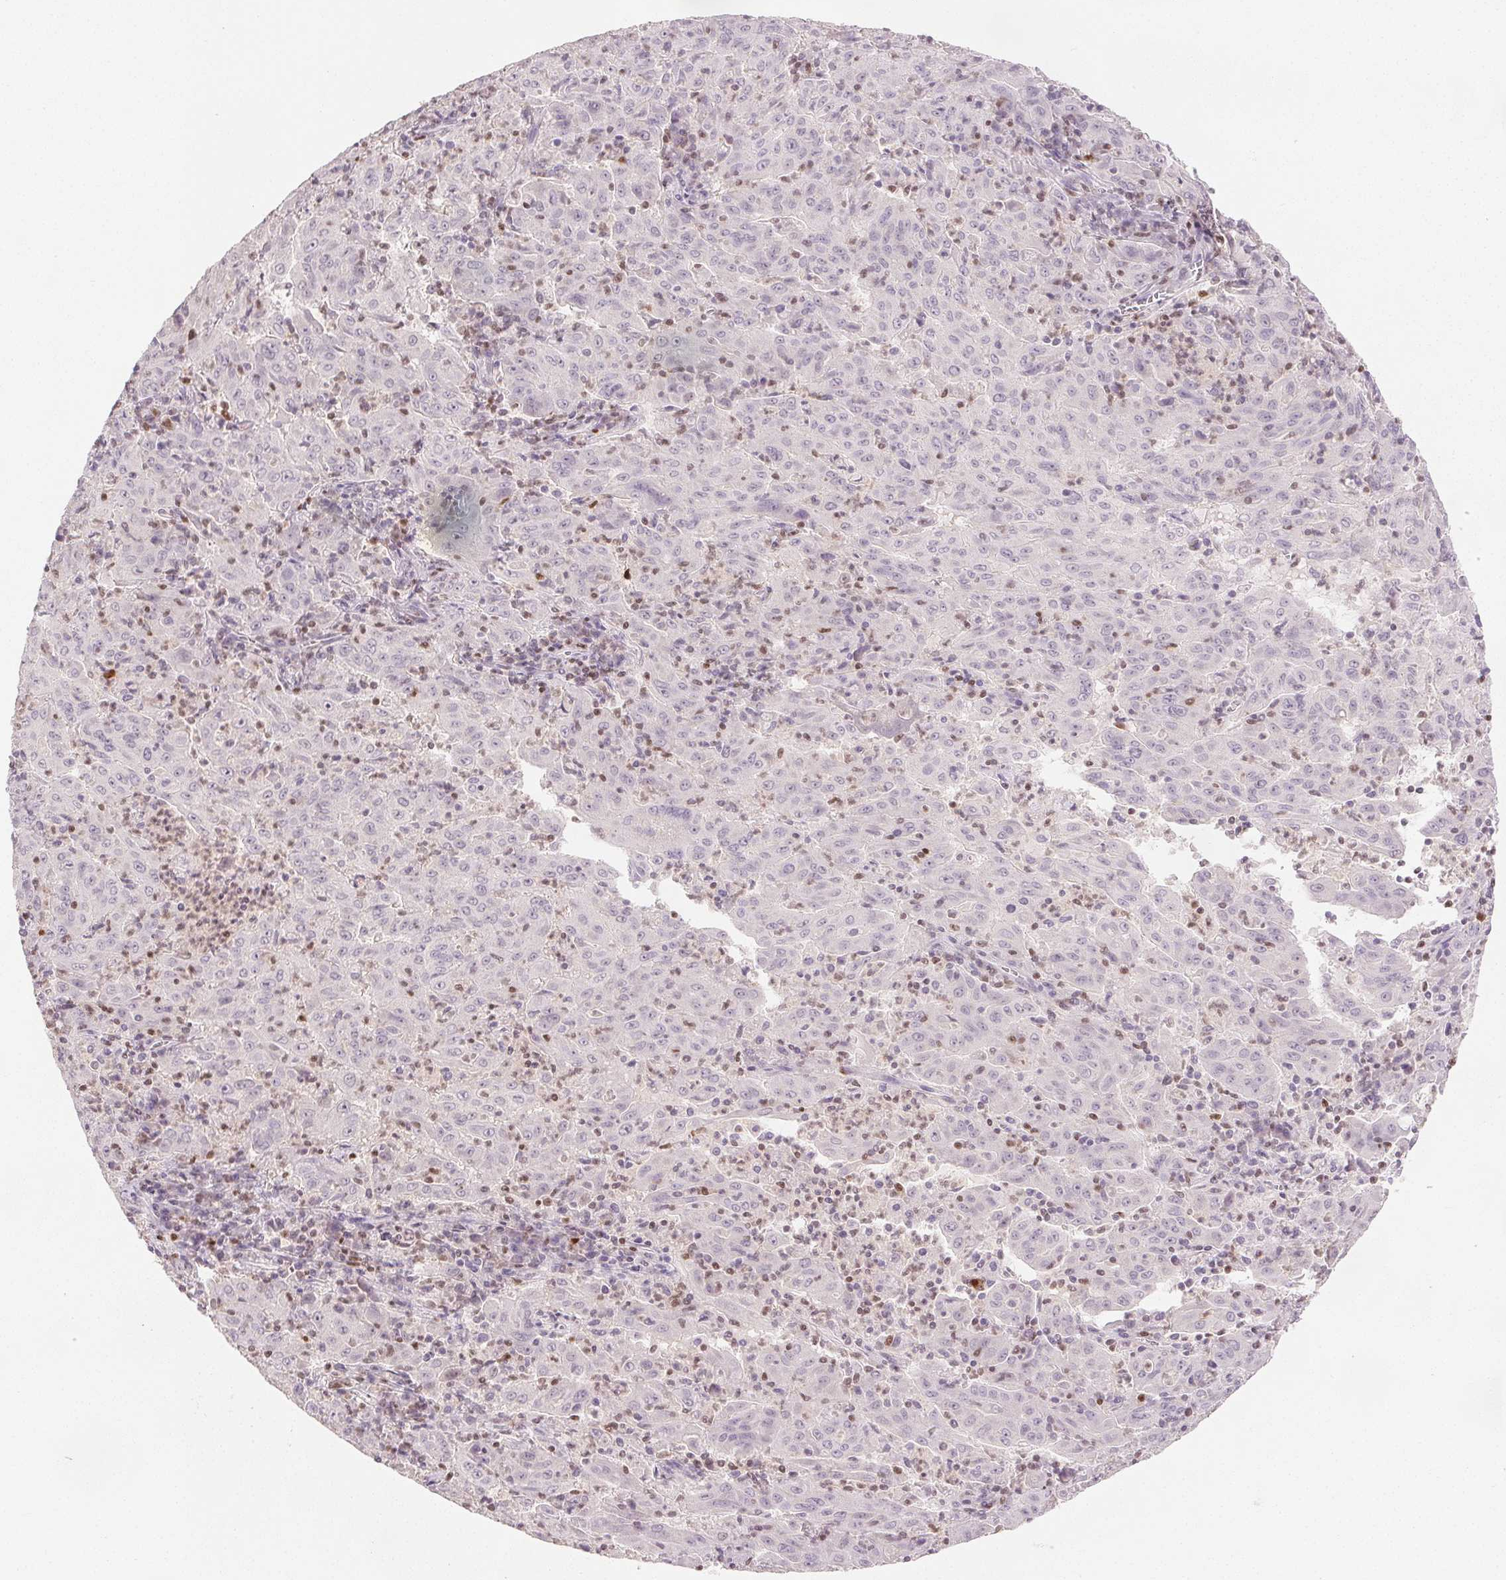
{"staining": {"intensity": "negative", "quantity": "none", "location": "none"}, "tissue": "pancreatic cancer", "cell_type": "Tumor cells", "image_type": "cancer", "snomed": [{"axis": "morphology", "description": "Adenocarcinoma, NOS"}, {"axis": "topography", "description": "Pancreas"}], "caption": "Pancreatic cancer stained for a protein using immunohistochemistry (IHC) displays no expression tumor cells.", "gene": "RUNX2", "patient": {"sex": "male", "age": 63}}